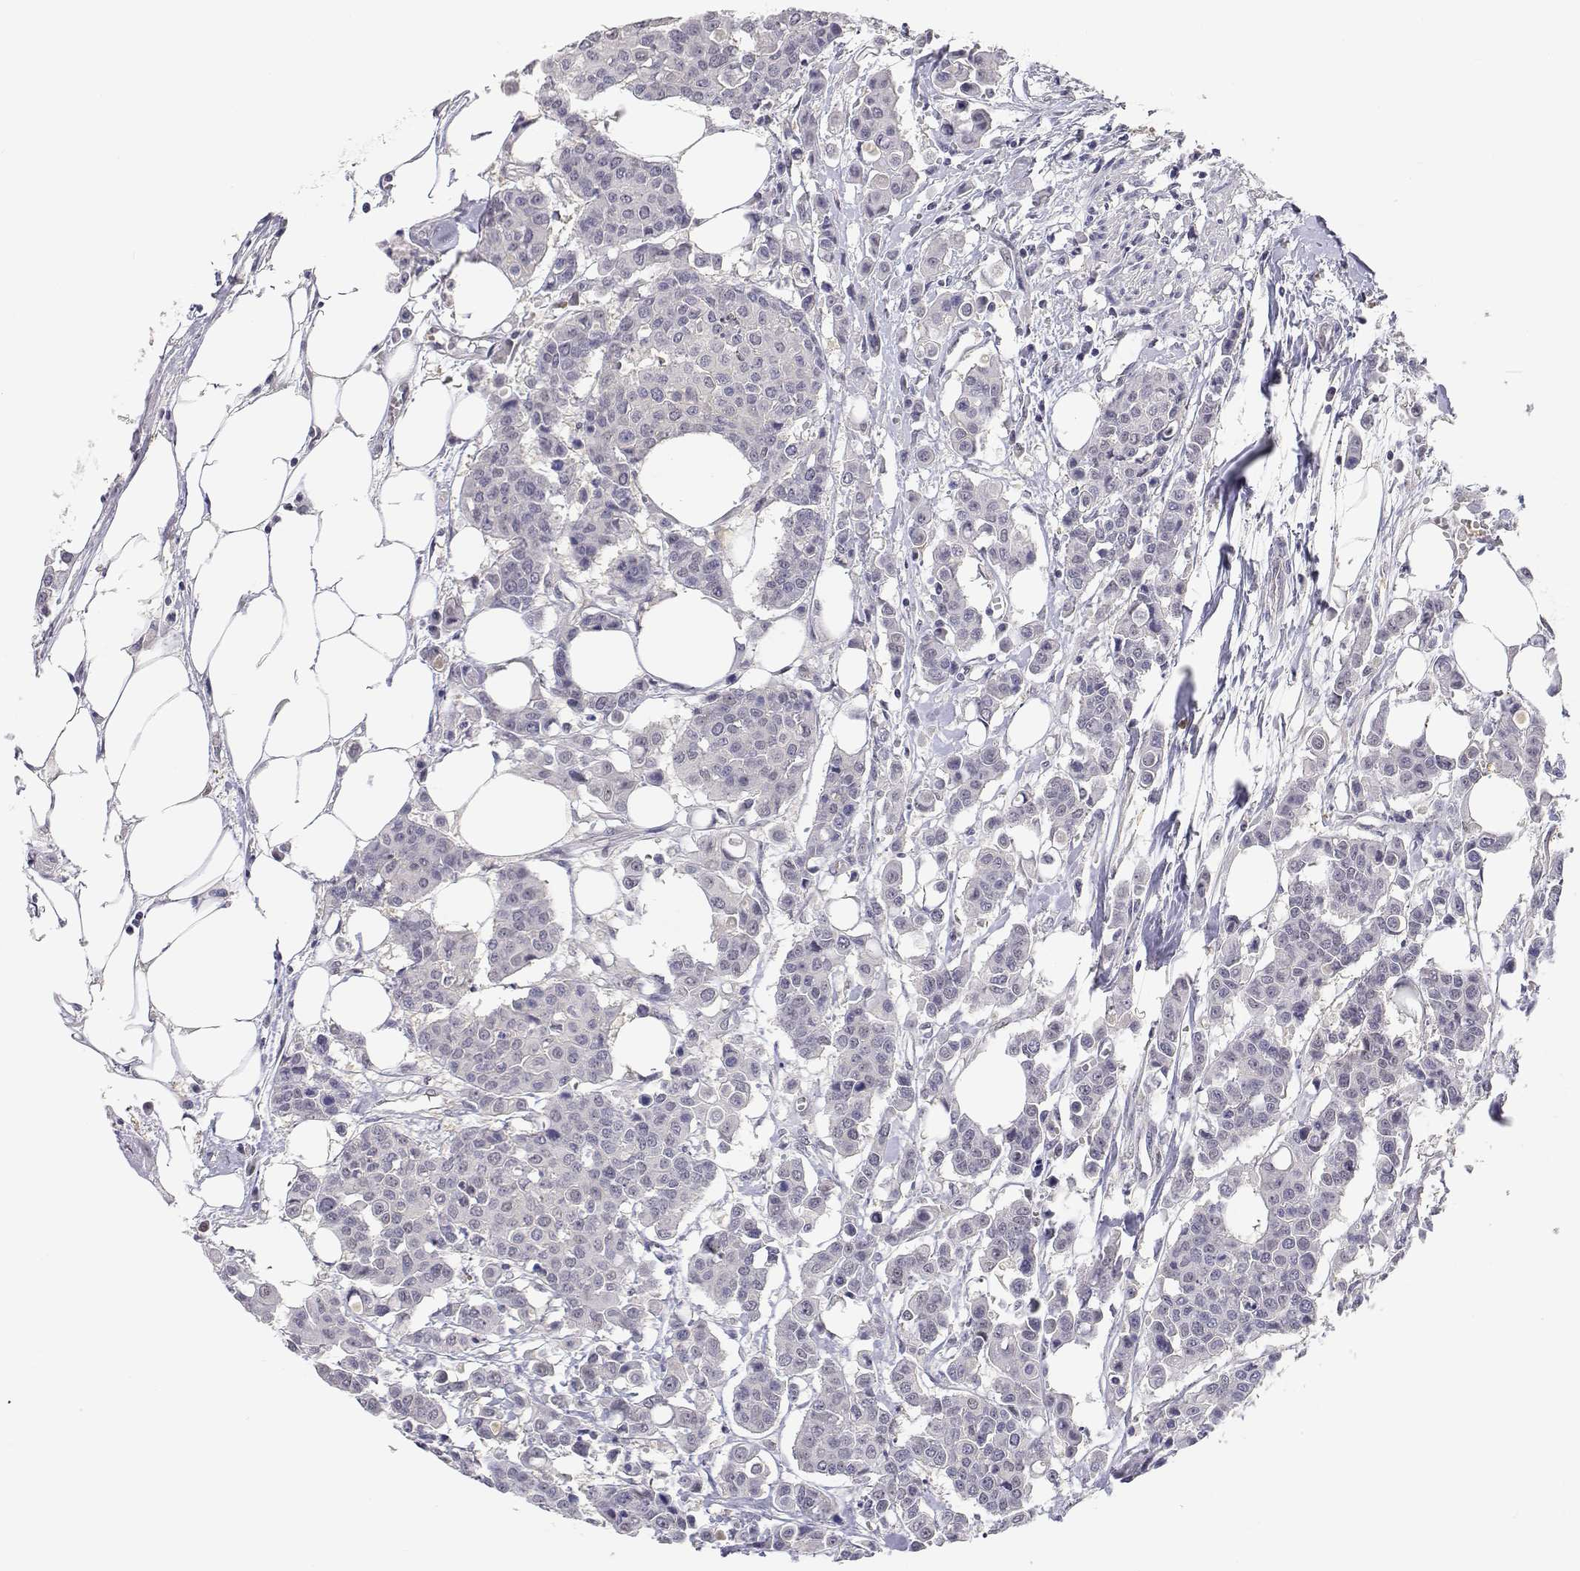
{"staining": {"intensity": "negative", "quantity": "none", "location": "none"}, "tissue": "carcinoid", "cell_type": "Tumor cells", "image_type": "cancer", "snomed": [{"axis": "morphology", "description": "Carcinoid, malignant, NOS"}, {"axis": "topography", "description": "Colon"}], "caption": "A micrograph of human carcinoid (malignant) is negative for staining in tumor cells.", "gene": "ADA", "patient": {"sex": "male", "age": 81}}